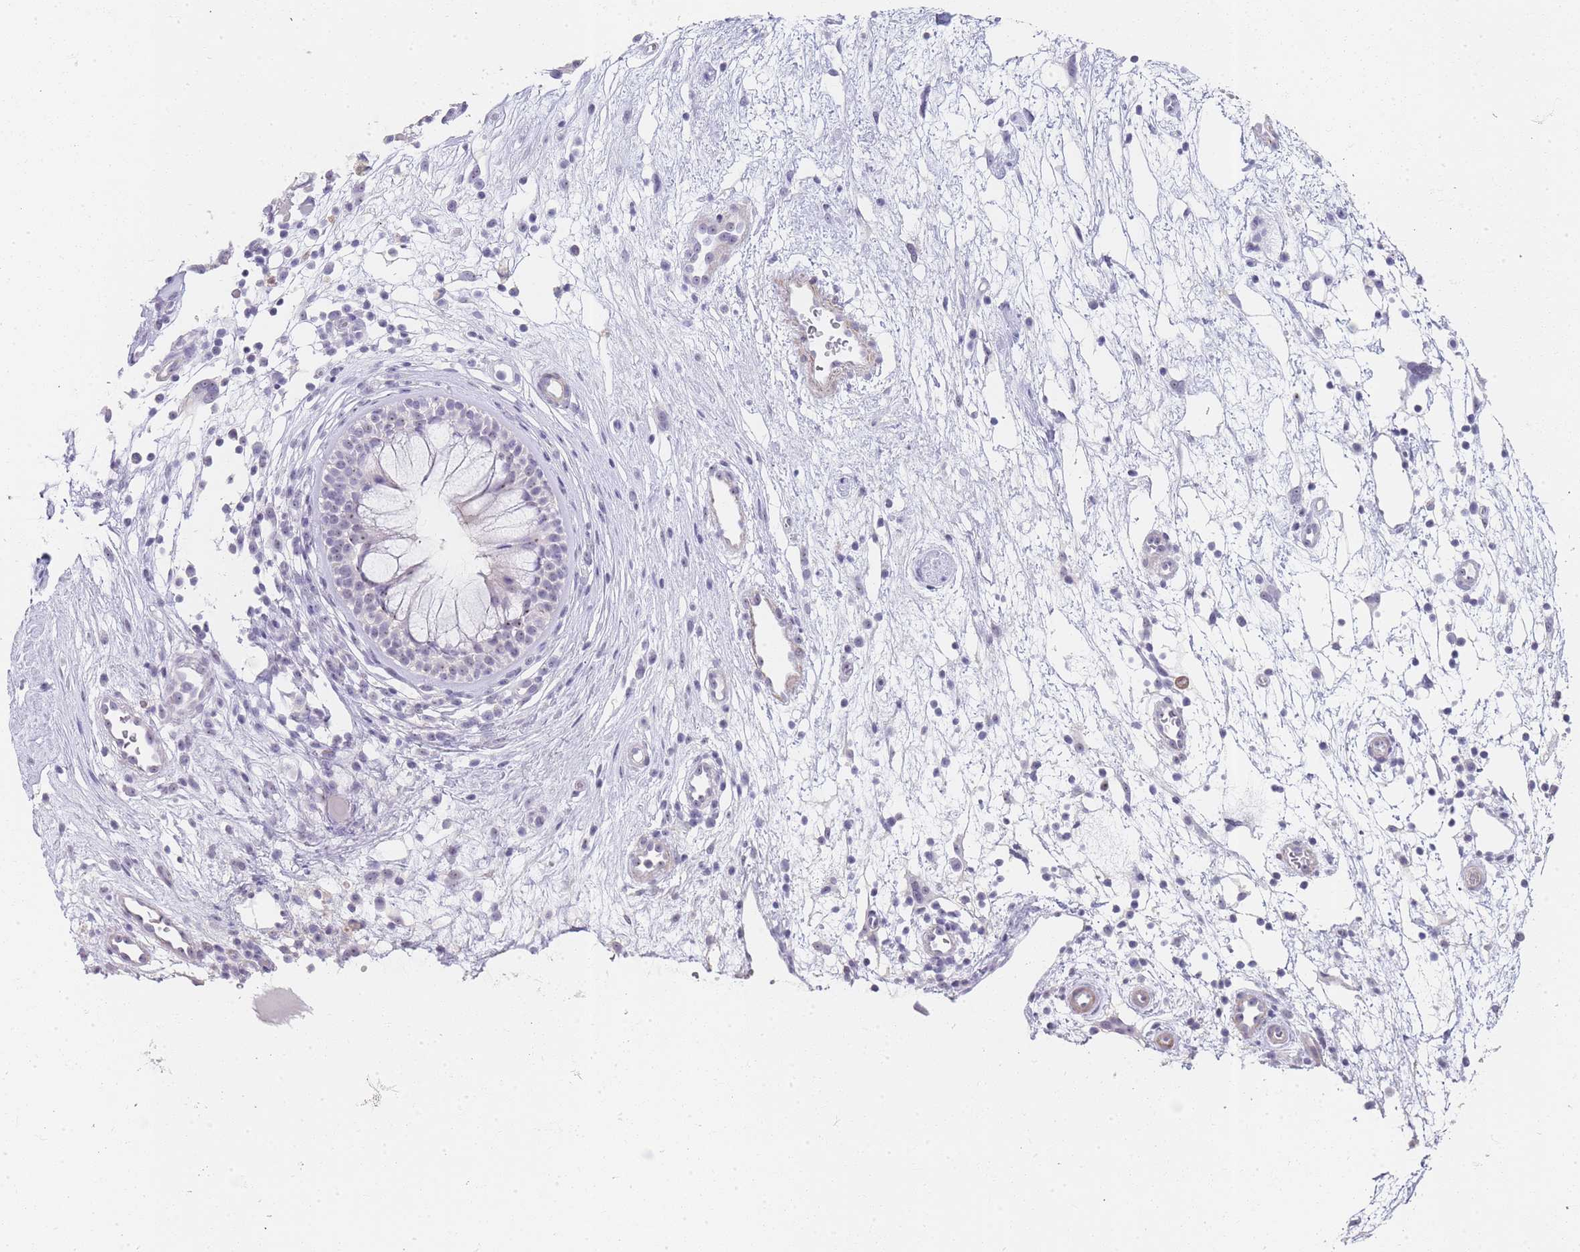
{"staining": {"intensity": "weak", "quantity": "25%-75%", "location": "nuclear"}, "tissue": "nasopharynx", "cell_type": "Respiratory epithelial cells", "image_type": "normal", "snomed": [{"axis": "morphology", "description": "Normal tissue, NOS"}, {"axis": "topography", "description": "Nasopharynx"}], "caption": "A low amount of weak nuclear staining is seen in about 25%-75% of respiratory epithelial cells in normal nasopharynx. (Stains: DAB in brown, nuclei in blue, Microscopy: brightfield microscopy at high magnification).", "gene": "NOP14", "patient": {"sex": "male", "age": 32}}